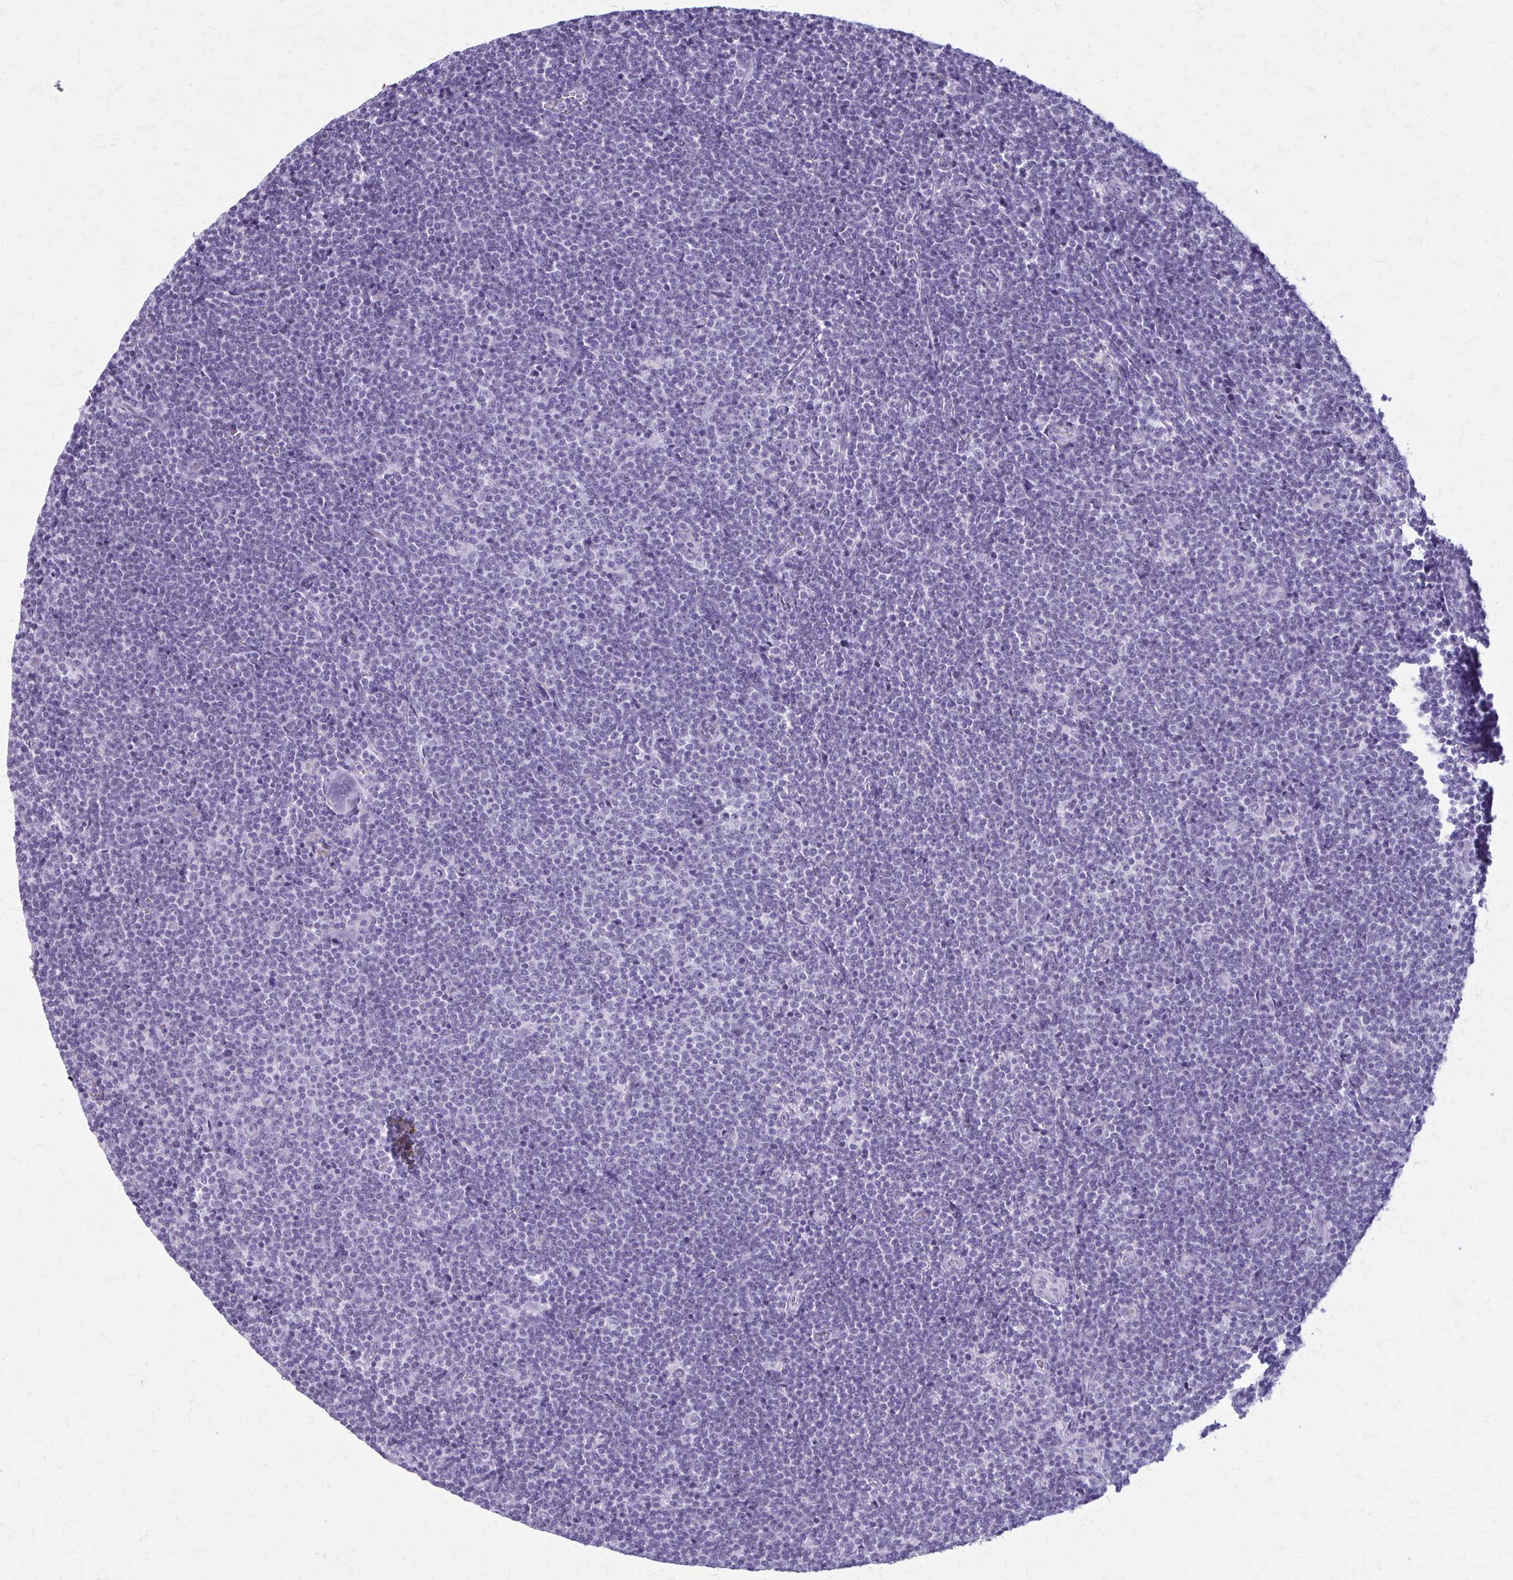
{"staining": {"intensity": "negative", "quantity": "none", "location": "none"}, "tissue": "lymphoma", "cell_type": "Tumor cells", "image_type": "cancer", "snomed": [{"axis": "morphology", "description": "Malignant lymphoma, non-Hodgkin's type, Low grade"}, {"axis": "topography", "description": "Lymph node"}], "caption": "There is no significant staining in tumor cells of lymphoma.", "gene": "GAD1", "patient": {"sex": "male", "age": 48}}